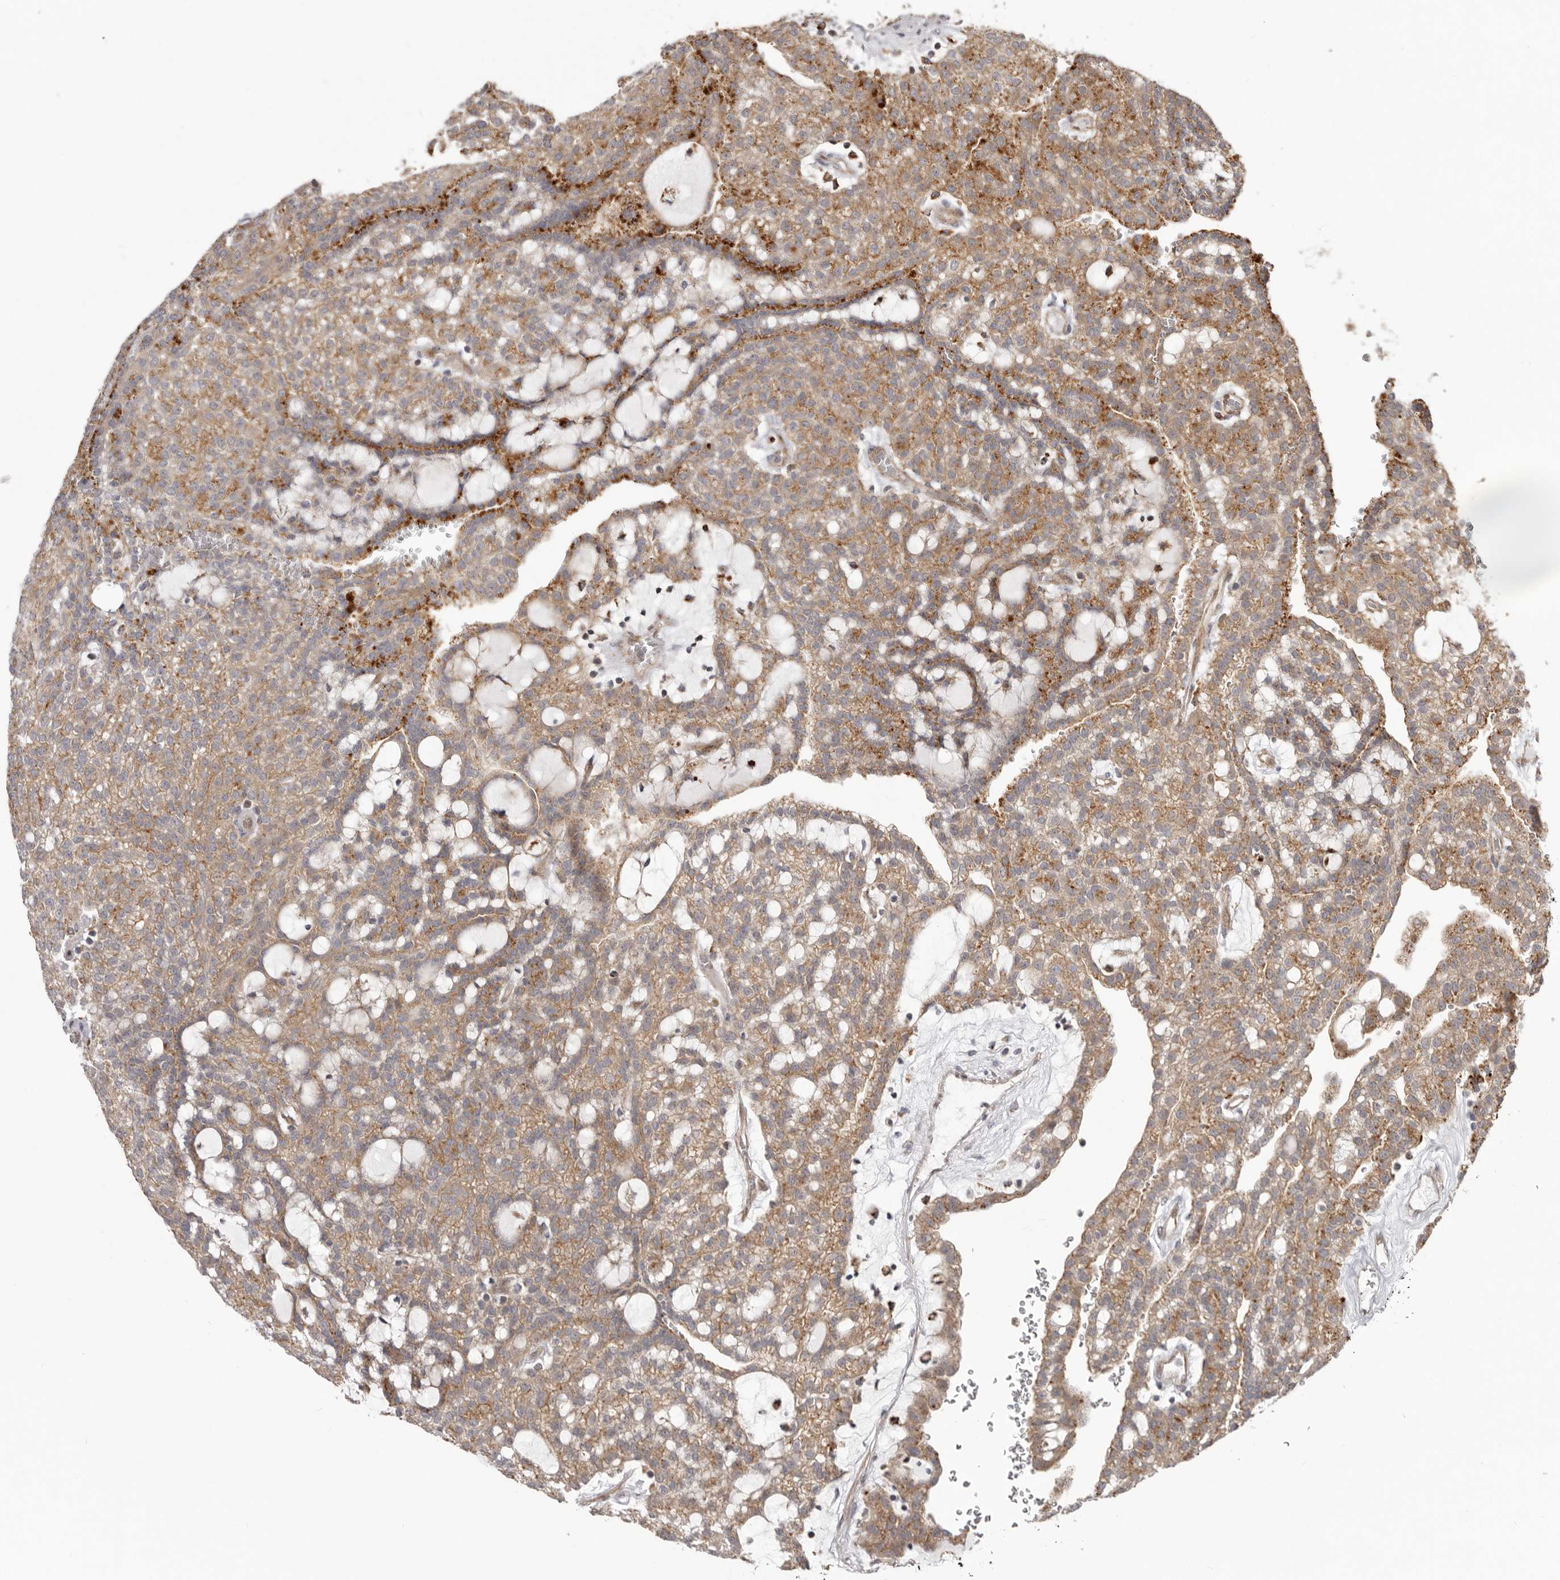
{"staining": {"intensity": "moderate", "quantity": ">75%", "location": "cytoplasmic/membranous"}, "tissue": "renal cancer", "cell_type": "Tumor cells", "image_type": "cancer", "snomed": [{"axis": "morphology", "description": "Adenocarcinoma, NOS"}, {"axis": "topography", "description": "Kidney"}], "caption": "A micrograph showing moderate cytoplasmic/membranous positivity in approximately >75% of tumor cells in renal adenocarcinoma, as visualized by brown immunohistochemical staining.", "gene": "NUP43", "patient": {"sex": "male", "age": 63}}